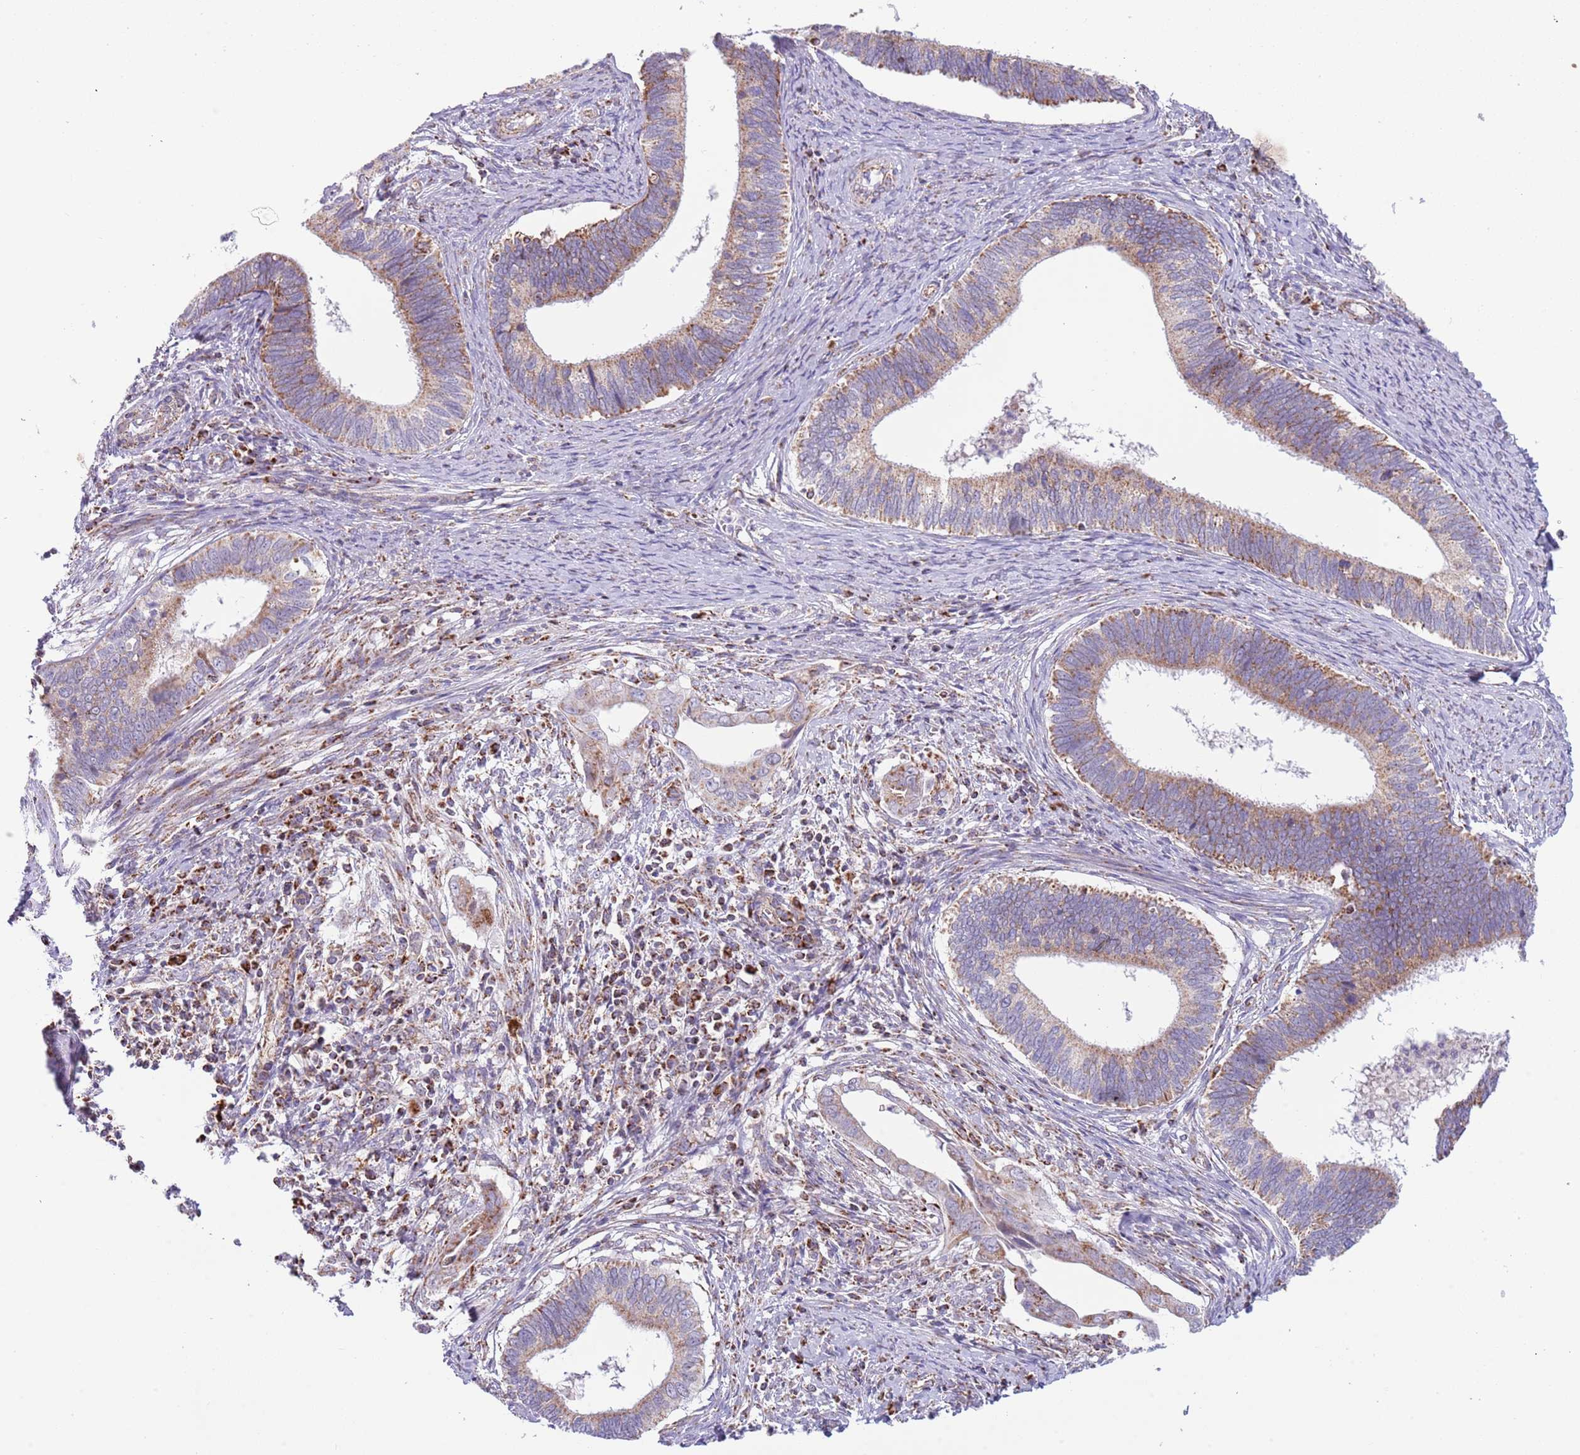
{"staining": {"intensity": "moderate", "quantity": "25%-75%", "location": "cytoplasmic/membranous"}, "tissue": "cervical cancer", "cell_type": "Tumor cells", "image_type": "cancer", "snomed": [{"axis": "morphology", "description": "Adenocarcinoma, NOS"}, {"axis": "topography", "description": "Cervix"}], "caption": "The image exhibits a brown stain indicating the presence of a protein in the cytoplasmic/membranous of tumor cells in cervical adenocarcinoma.", "gene": "LHX6", "patient": {"sex": "female", "age": 42}}